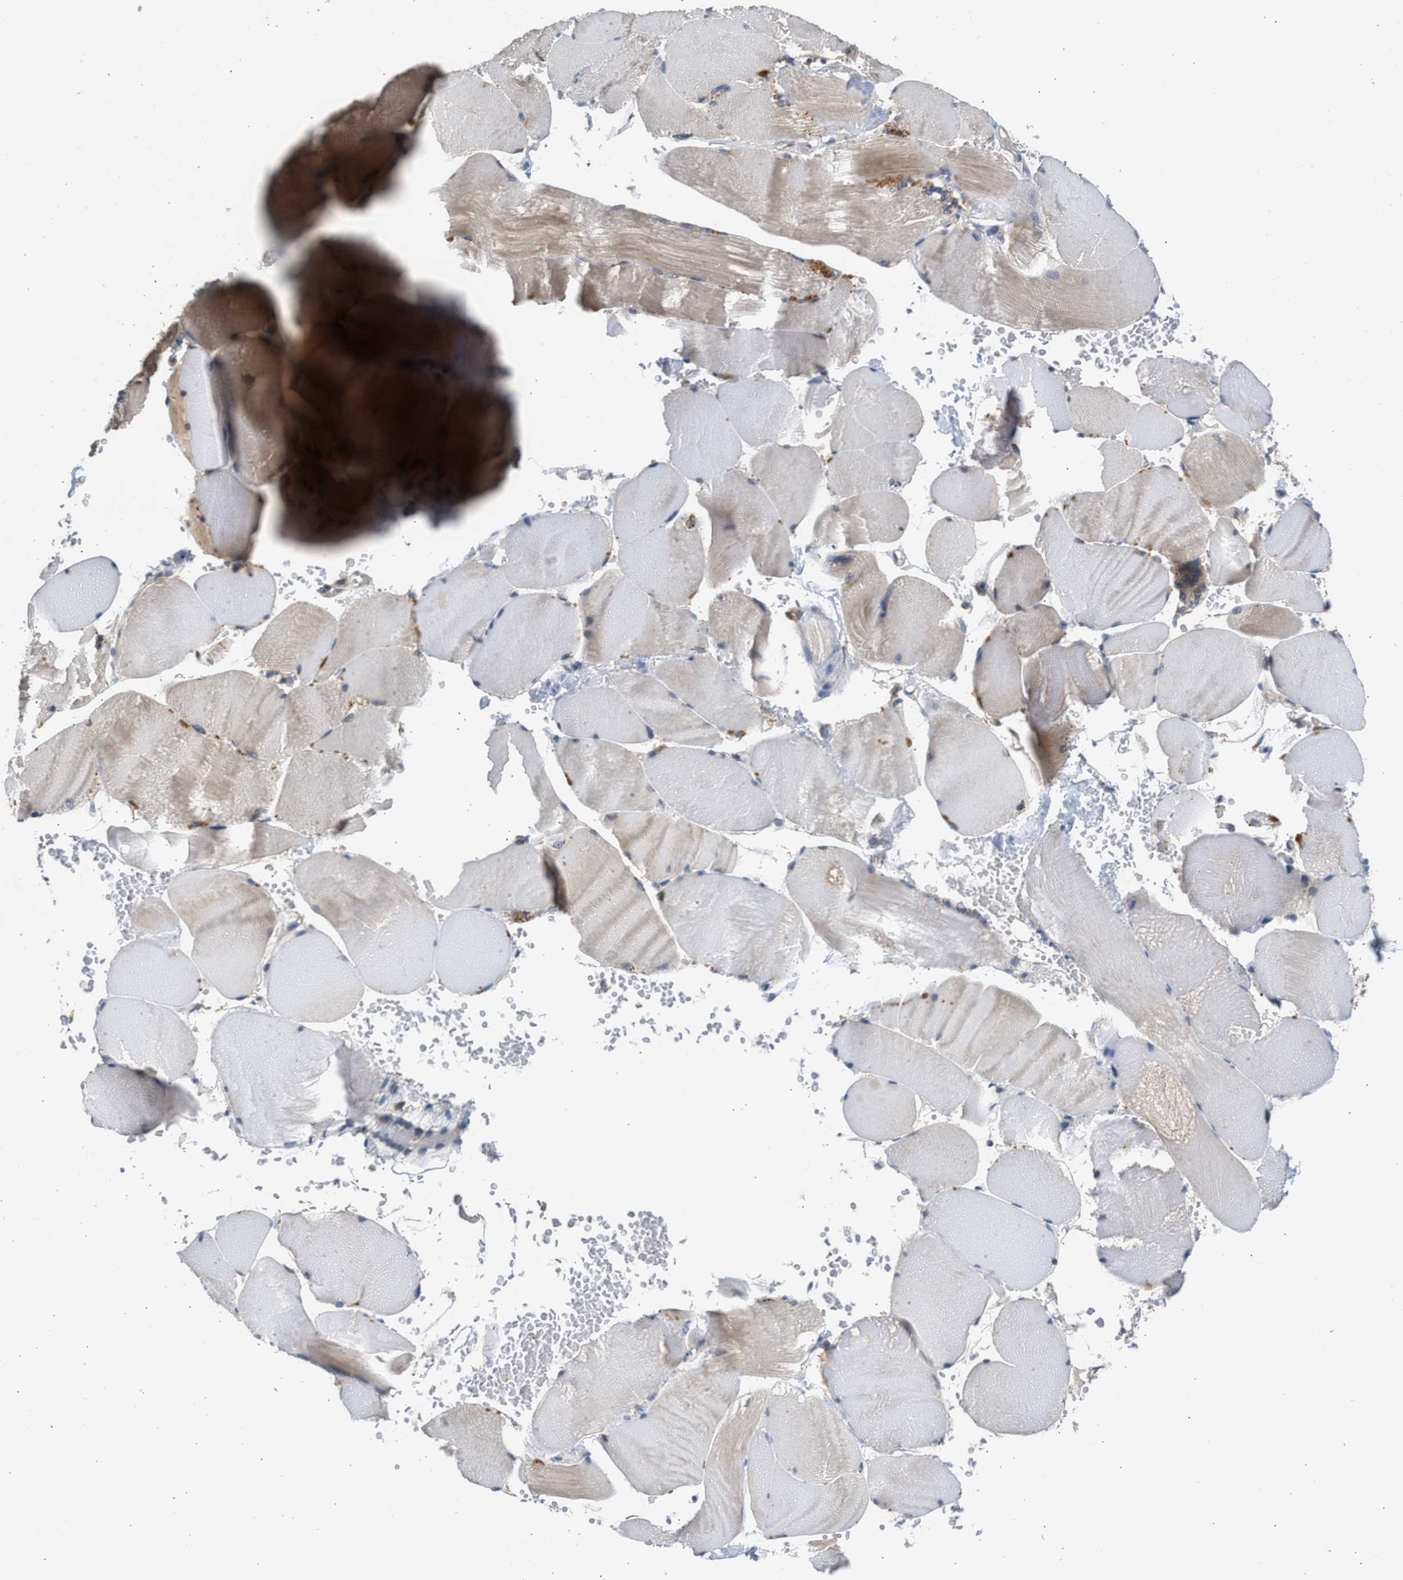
{"staining": {"intensity": "negative", "quantity": "none", "location": "none"}, "tissue": "skeletal muscle", "cell_type": "Myocytes", "image_type": "normal", "snomed": [{"axis": "morphology", "description": "Normal tissue, NOS"}, {"axis": "topography", "description": "Skin"}, {"axis": "topography", "description": "Skeletal muscle"}], "caption": "High power microscopy histopathology image of an immunohistochemistry image of unremarkable skeletal muscle, revealing no significant staining in myocytes. The staining is performed using DAB (3,3'-diaminobenzidine) brown chromogen with nuclei counter-stained in using hematoxylin.", "gene": "CYP1A1", "patient": {"sex": "male", "age": 83}}